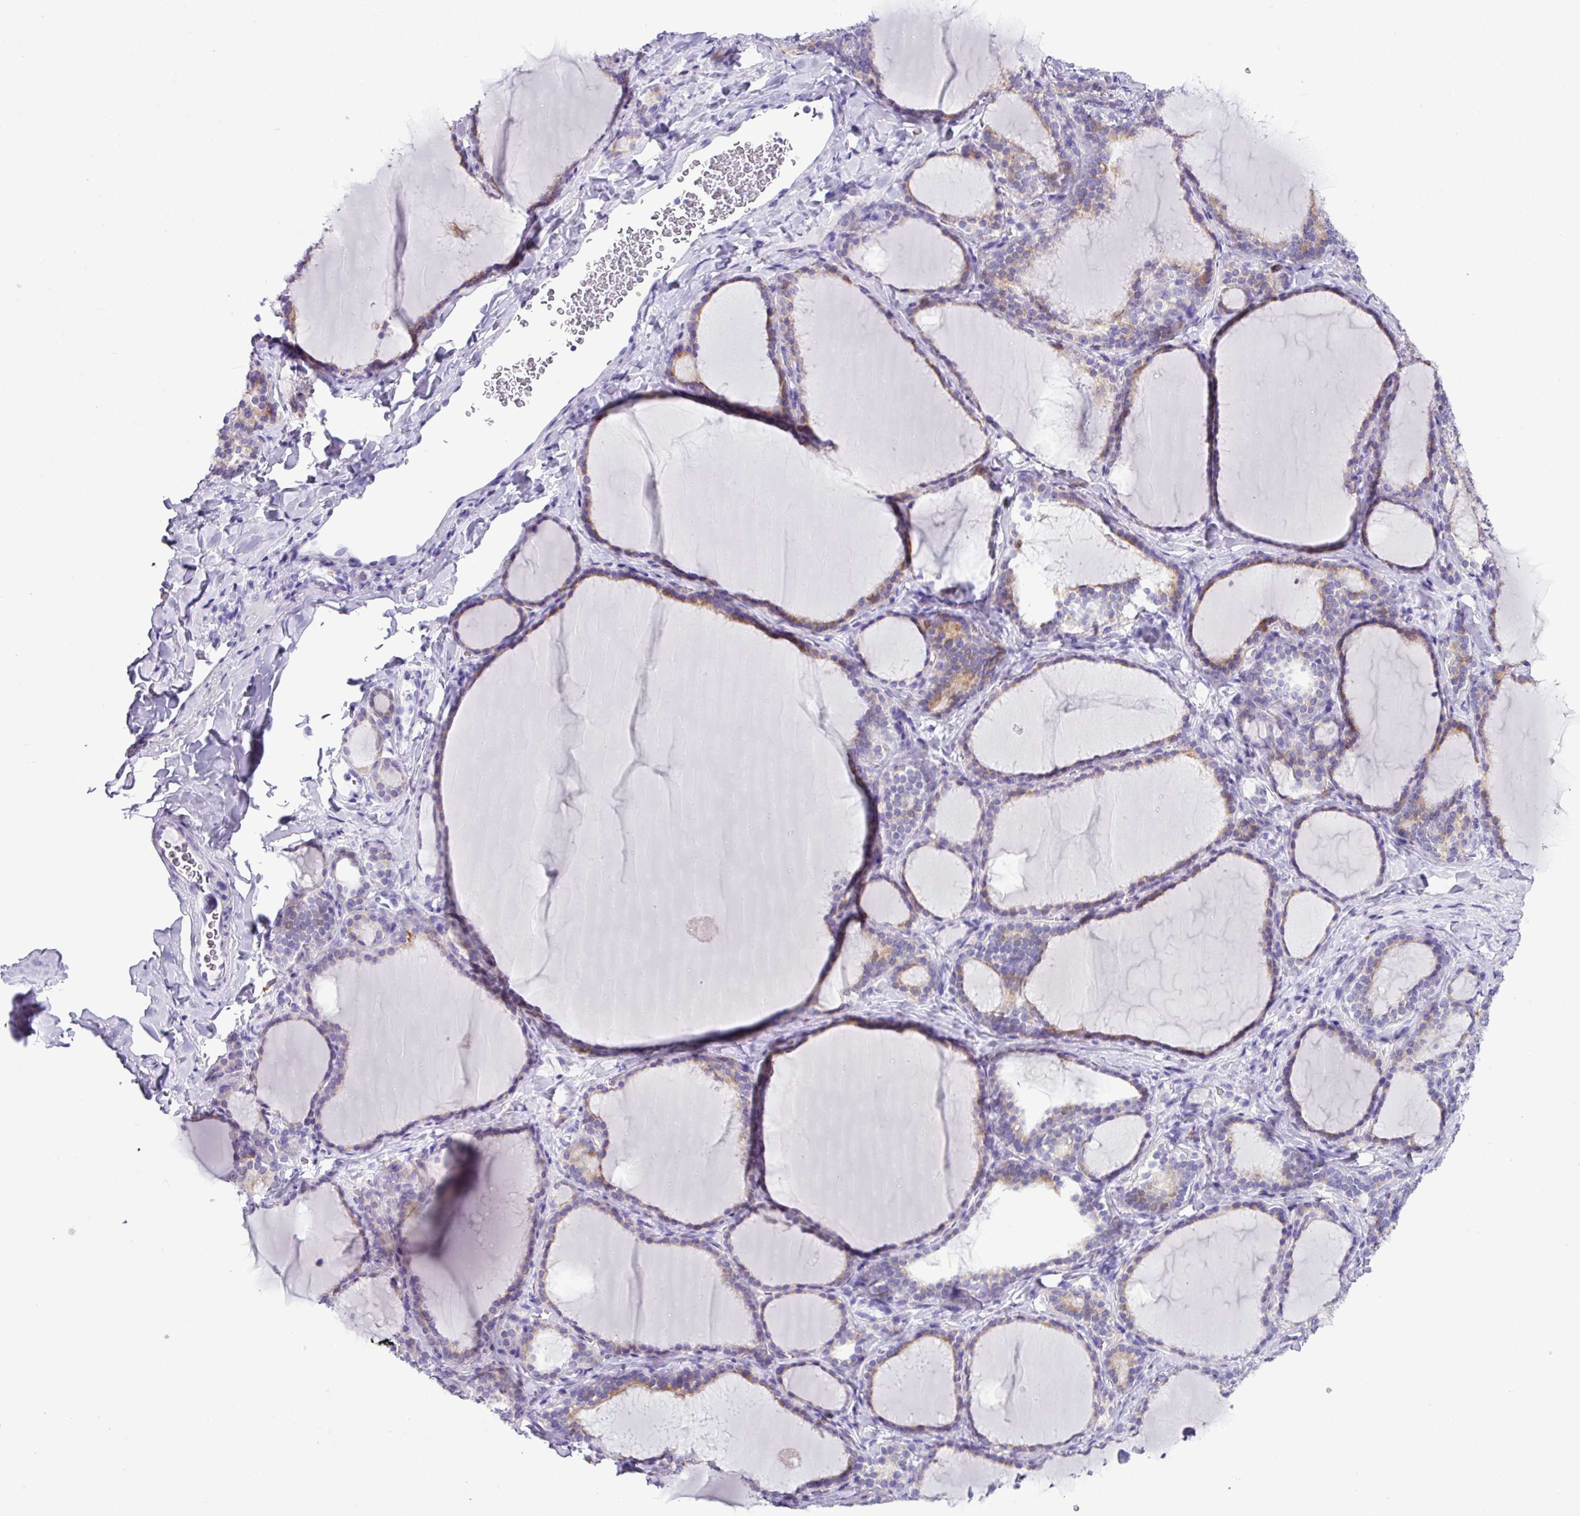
{"staining": {"intensity": "moderate", "quantity": "25%-75%", "location": "cytoplasmic/membranous"}, "tissue": "thyroid gland", "cell_type": "Glandular cells", "image_type": "normal", "snomed": [{"axis": "morphology", "description": "Normal tissue, NOS"}, {"axis": "topography", "description": "Thyroid gland"}], "caption": "Immunohistochemistry of normal human thyroid gland shows medium levels of moderate cytoplasmic/membranous expression in approximately 25%-75% of glandular cells. Nuclei are stained in blue.", "gene": "RGS21", "patient": {"sex": "female", "age": 31}}